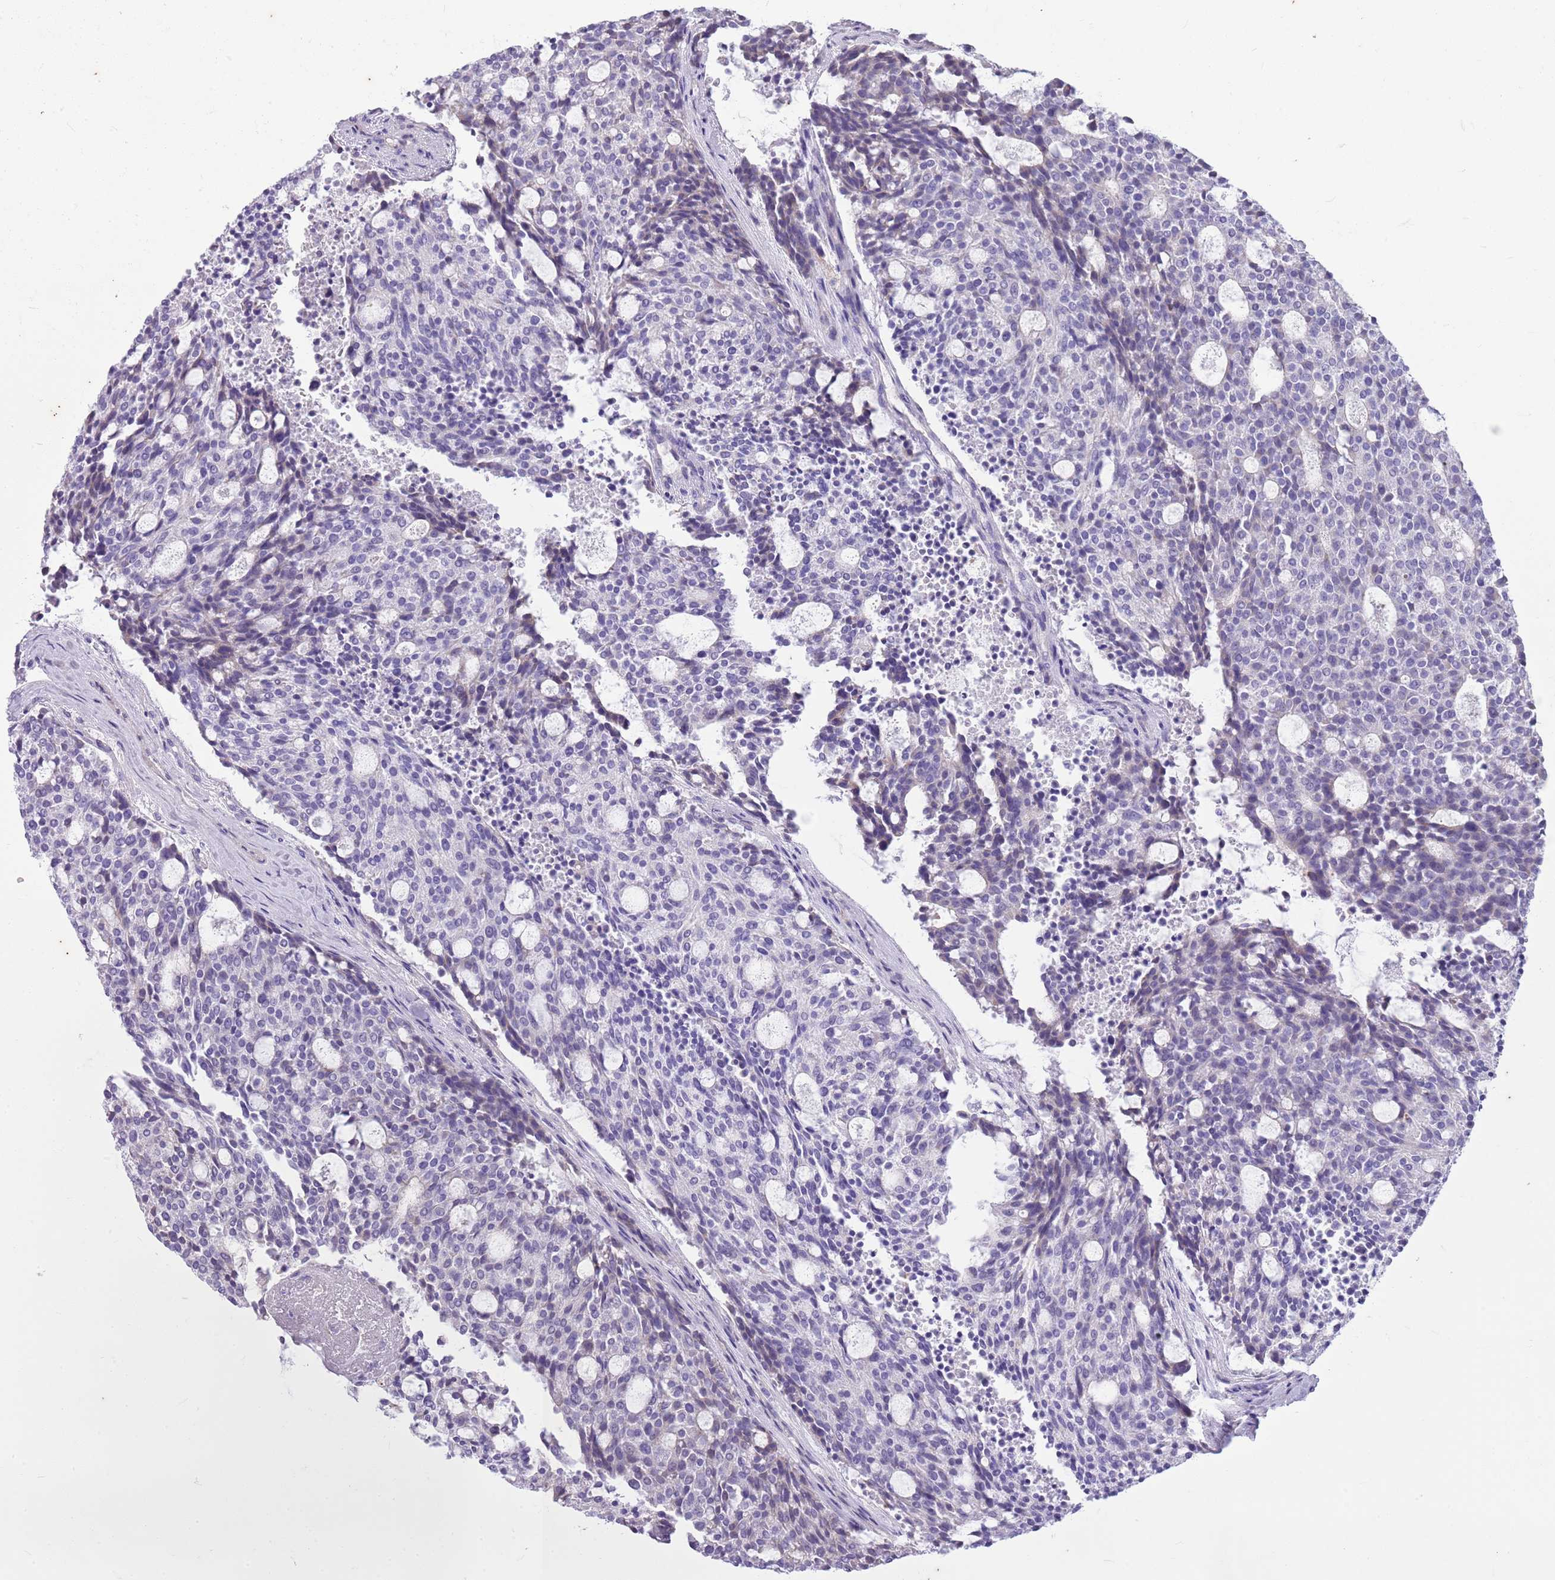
{"staining": {"intensity": "negative", "quantity": "none", "location": "none"}, "tissue": "carcinoid", "cell_type": "Tumor cells", "image_type": "cancer", "snomed": [{"axis": "morphology", "description": "Carcinoid, malignant, NOS"}, {"axis": "topography", "description": "Pancreas"}], "caption": "Carcinoid stained for a protein using immunohistochemistry reveals no staining tumor cells.", "gene": "CNPPD1", "patient": {"sex": "female", "age": 54}}